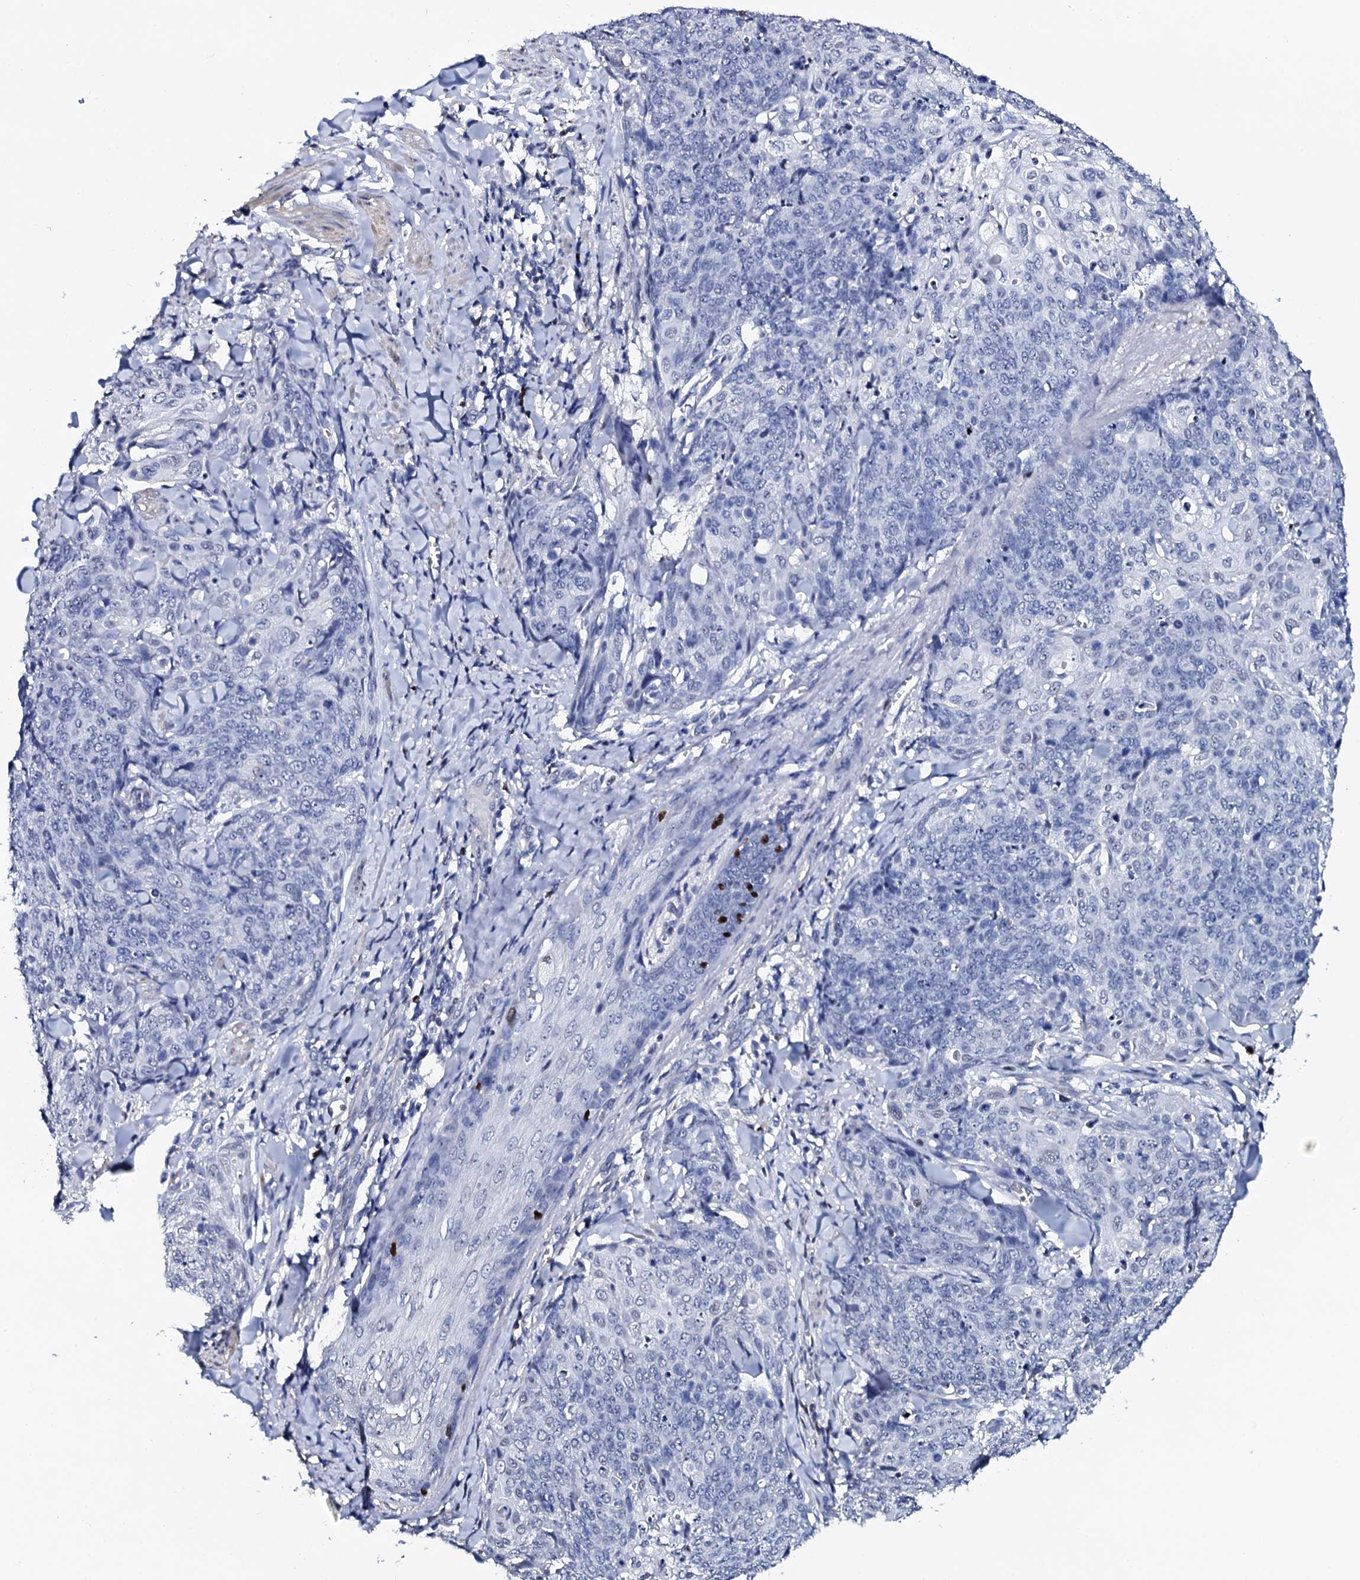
{"staining": {"intensity": "negative", "quantity": "none", "location": "none"}, "tissue": "skin cancer", "cell_type": "Tumor cells", "image_type": "cancer", "snomed": [{"axis": "morphology", "description": "Squamous cell carcinoma, NOS"}, {"axis": "topography", "description": "Skin"}, {"axis": "topography", "description": "Vulva"}], "caption": "Immunohistochemistry image of human skin cancer stained for a protein (brown), which displays no staining in tumor cells.", "gene": "NPM2", "patient": {"sex": "female", "age": 85}}